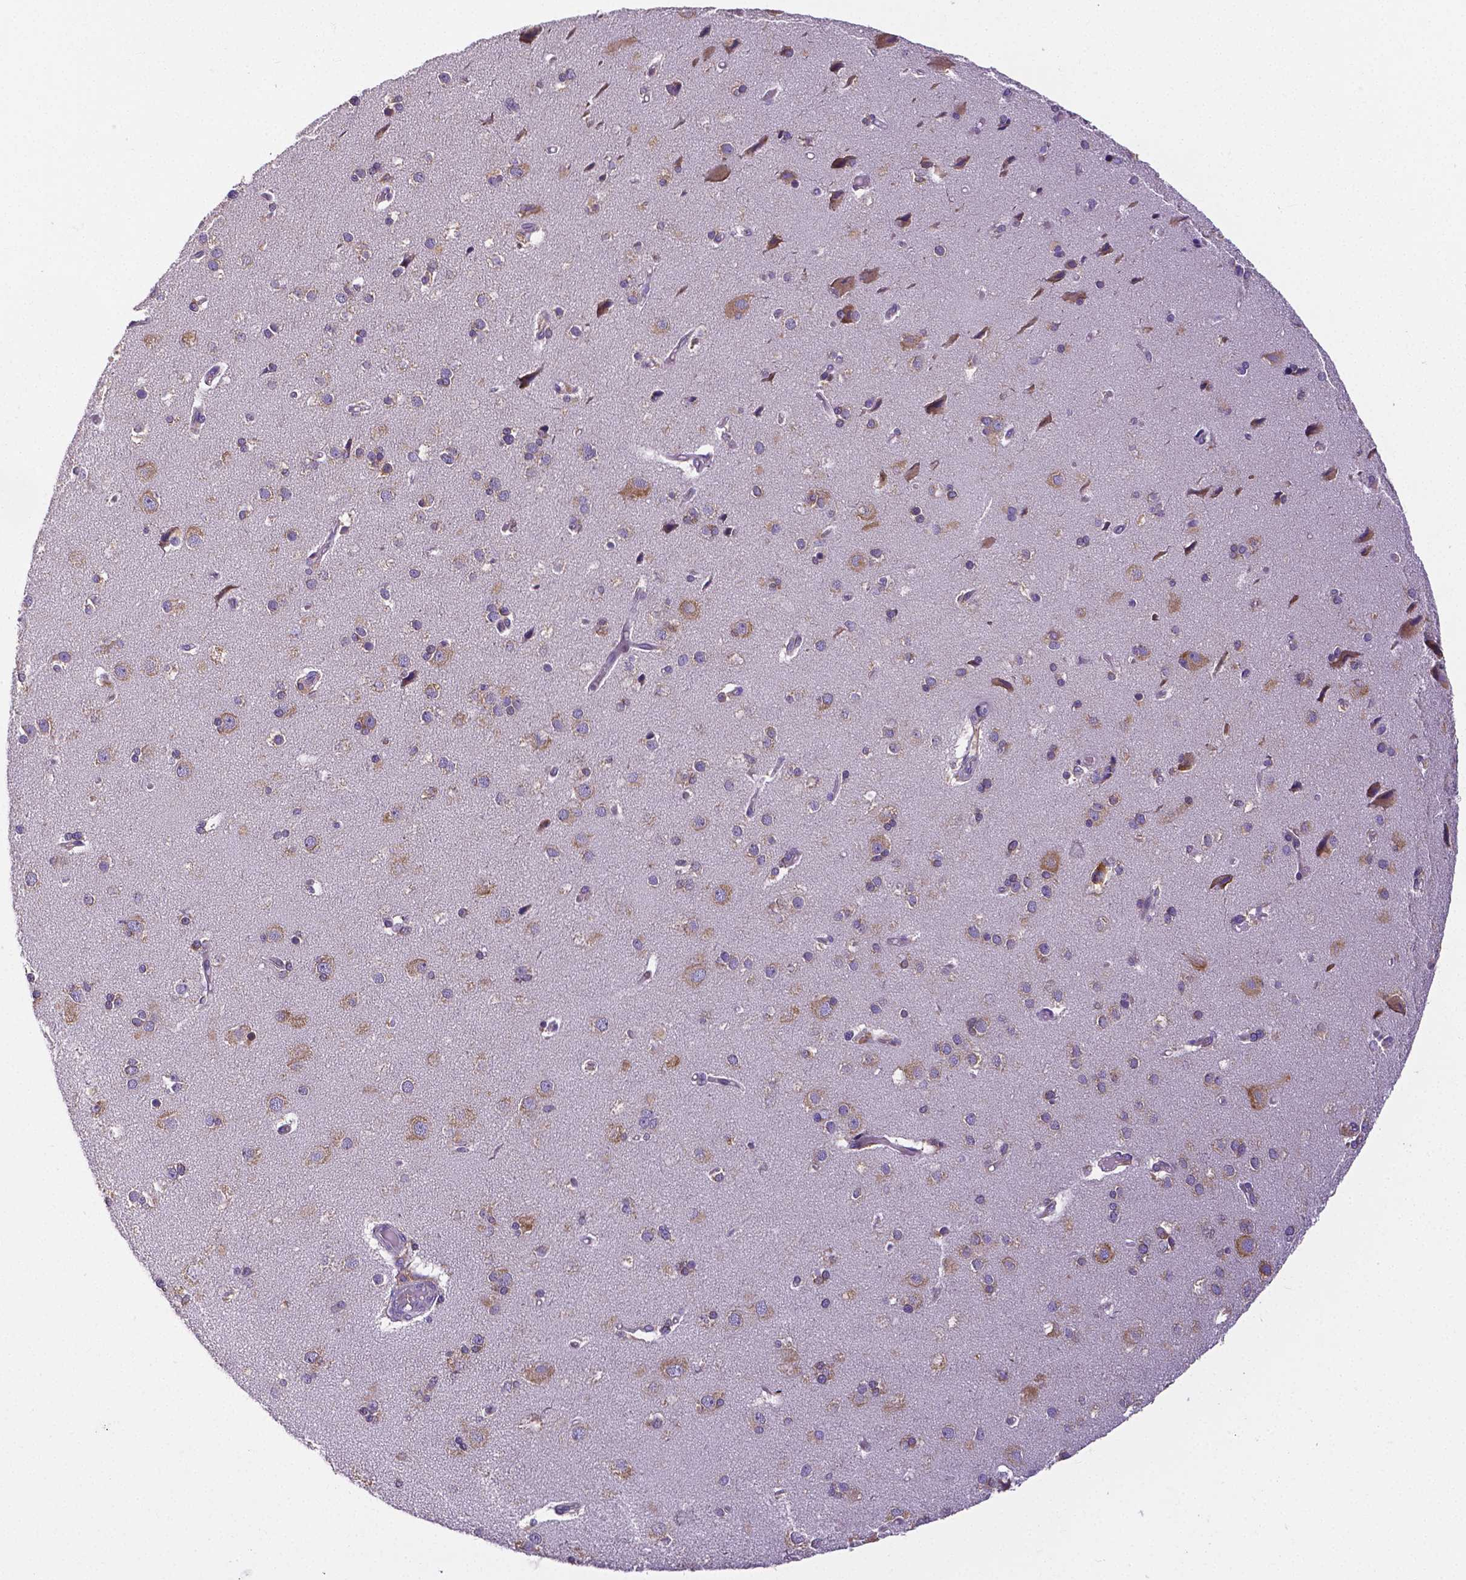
{"staining": {"intensity": "negative", "quantity": "none", "location": "none"}, "tissue": "cerebral cortex", "cell_type": "Endothelial cells", "image_type": "normal", "snomed": [{"axis": "morphology", "description": "Normal tissue, NOS"}, {"axis": "morphology", "description": "Glioma, malignant, High grade"}, {"axis": "topography", "description": "Cerebral cortex"}], "caption": "Cerebral cortex stained for a protein using immunohistochemistry (IHC) demonstrates no positivity endothelial cells.", "gene": "DICER1", "patient": {"sex": "male", "age": 71}}